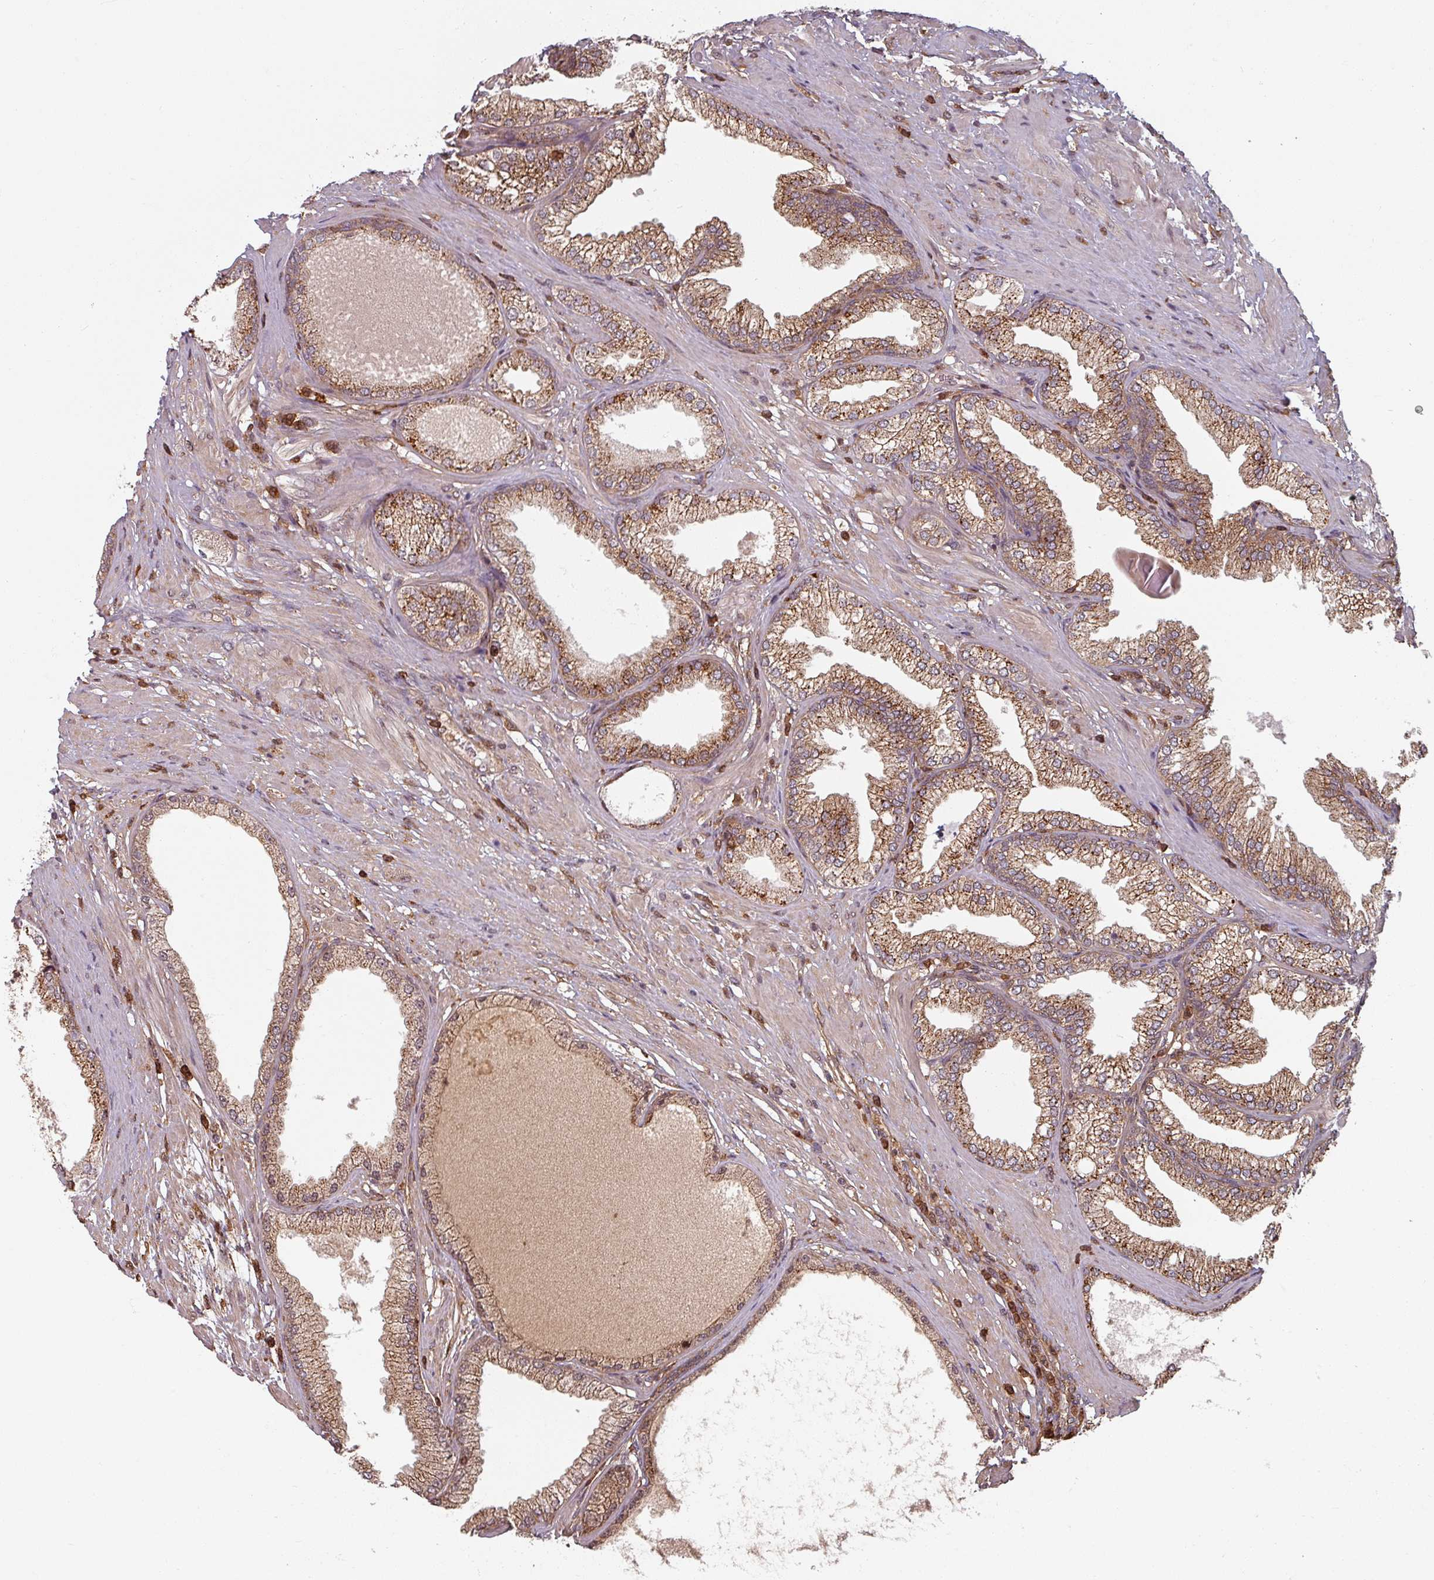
{"staining": {"intensity": "moderate", "quantity": ">75%", "location": "cytoplasmic/membranous"}, "tissue": "prostate cancer", "cell_type": "Tumor cells", "image_type": "cancer", "snomed": [{"axis": "morphology", "description": "Adenocarcinoma, High grade"}, {"axis": "topography", "description": "Prostate"}], "caption": "Immunohistochemistry (IHC) histopathology image of human prostate cancer (high-grade adenocarcinoma) stained for a protein (brown), which demonstrates medium levels of moderate cytoplasmic/membranous expression in approximately >75% of tumor cells.", "gene": "EID1", "patient": {"sex": "male", "age": 71}}